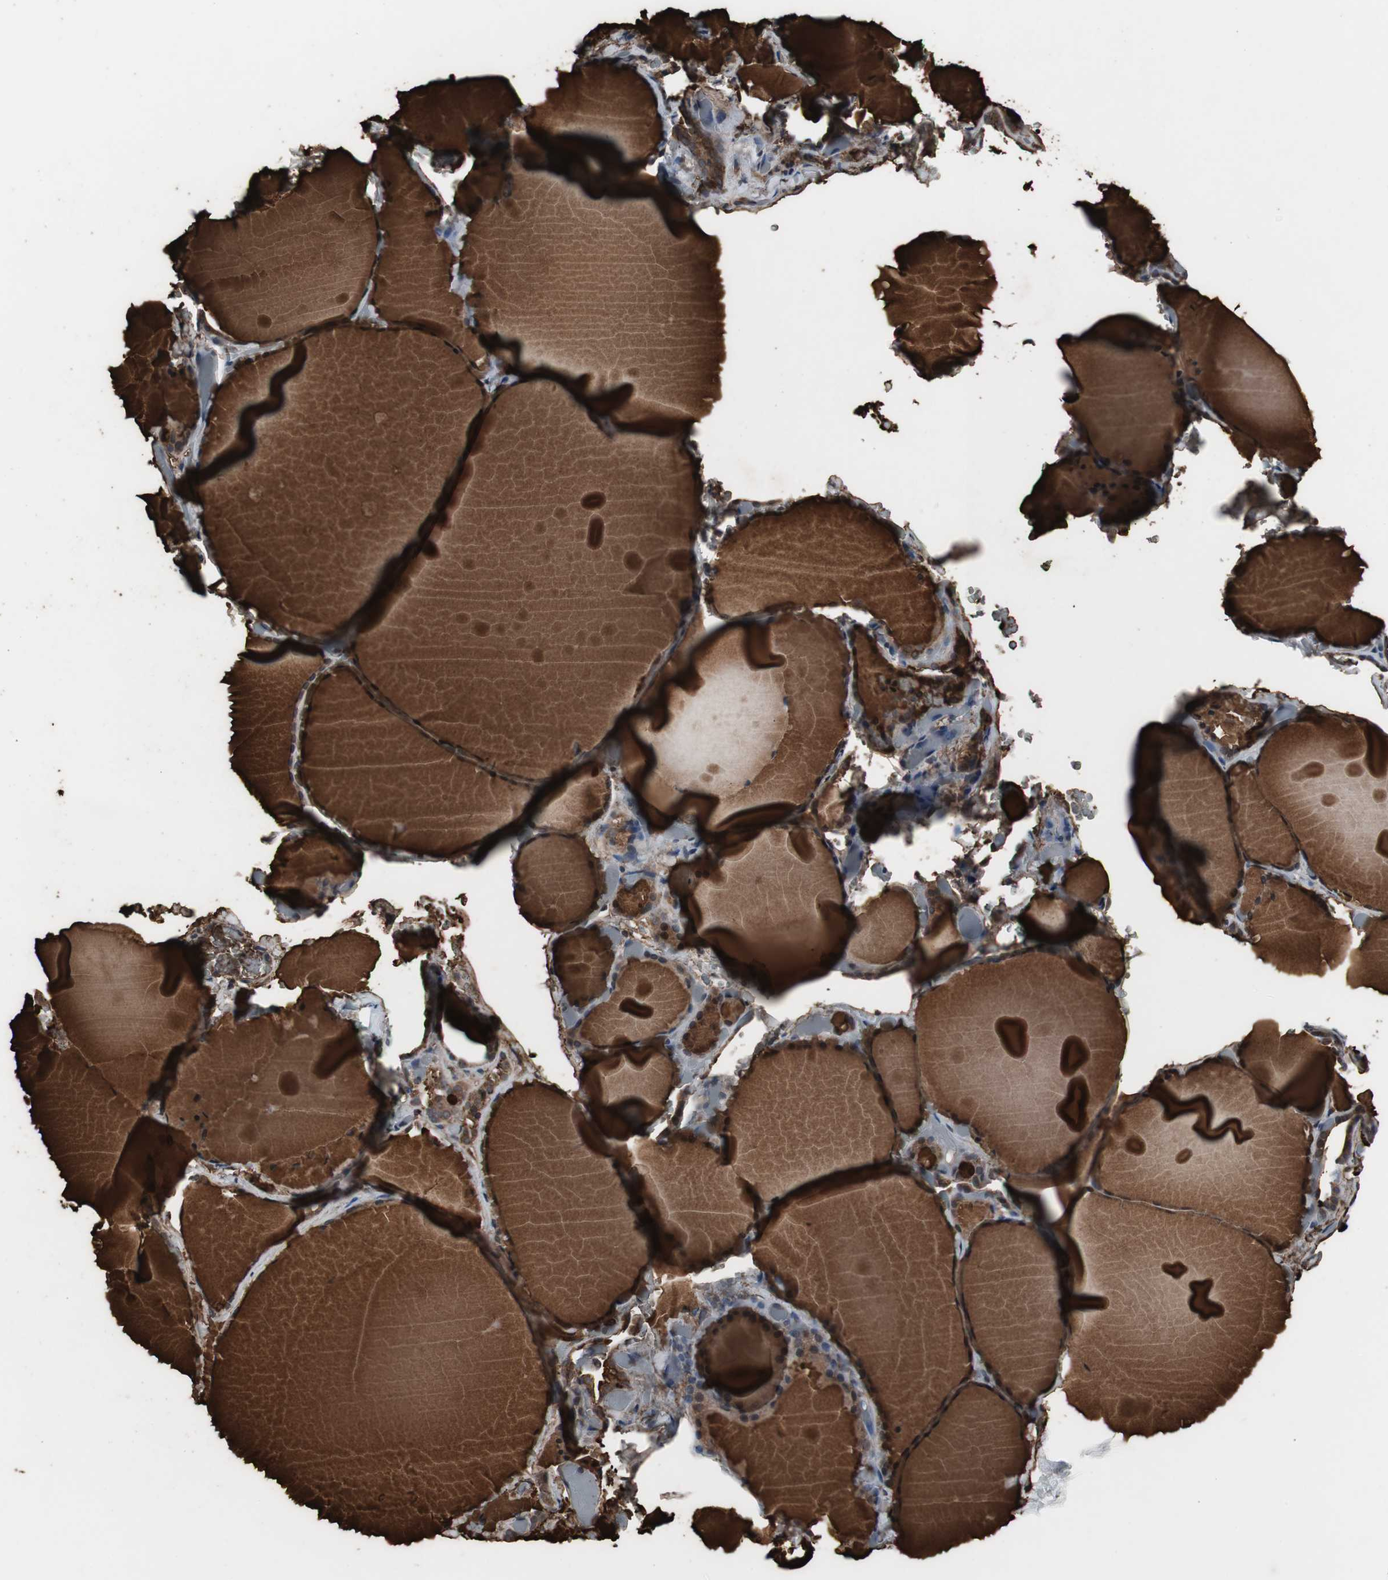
{"staining": {"intensity": "weak", "quantity": ">75%", "location": "cytoplasmic/membranous"}, "tissue": "thyroid gland", "cell_type": "Glandular cells", "image_type": "normal", "snomed": [{"axis": "morphology", "description": "Normal tissue, NOS"}, {"axis": "topography", "description": "Thyroid gland"}], "caption": "Thyroid gland stained with immunohistochemistry exhibits weak cytoplasmic/membranous staining in approximately >75% of glandular cells. (IHC, brightfield microscopy, high magnification).", "gene": "ATP2B2", "patient": {"sex": "female", "age": 22}}